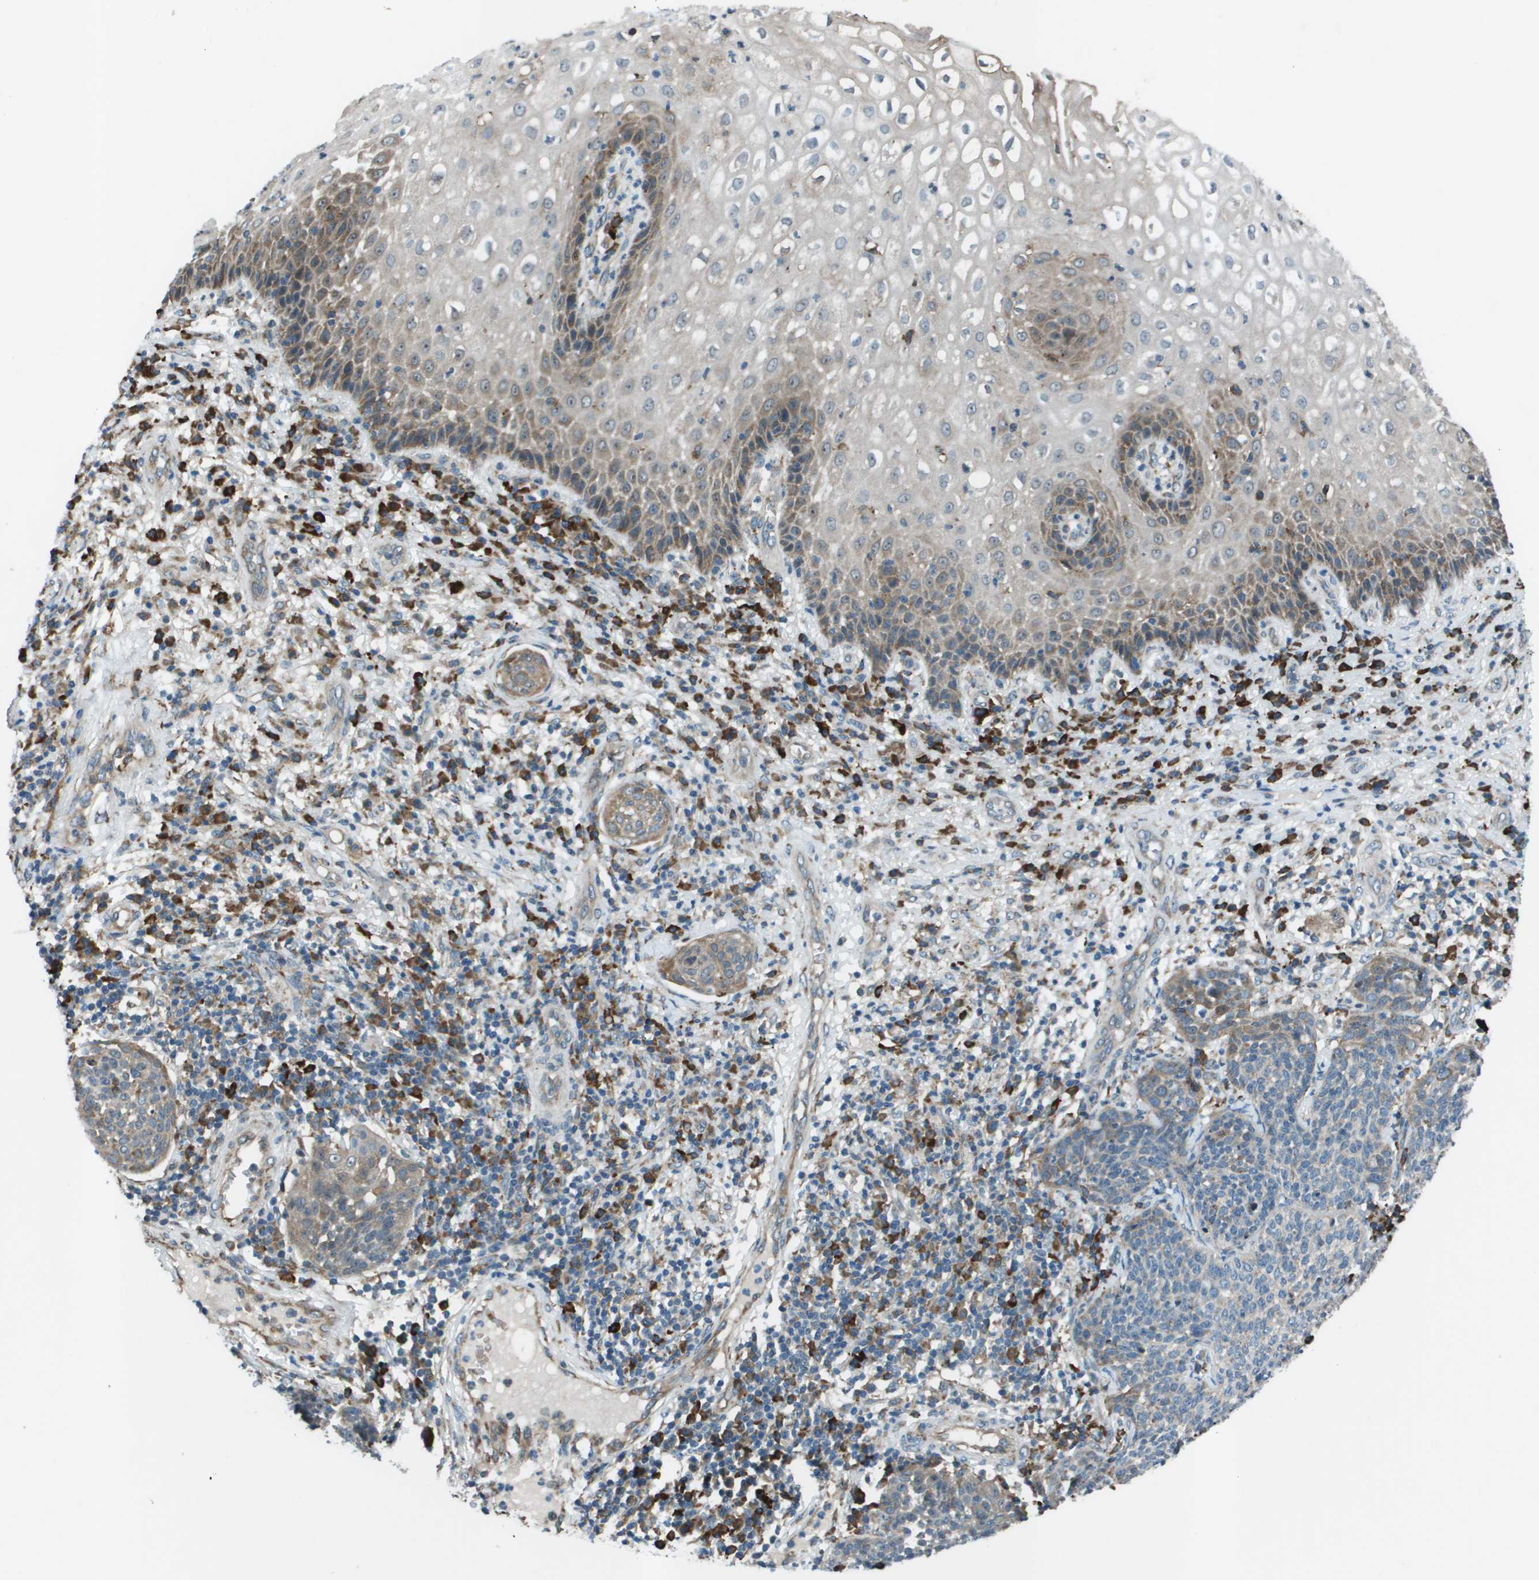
{"staining": {"intensity": "weak", "quantity": "<25%", "location": "cytoplasmic/membranous"}, "tissue": "cervical cancer", "cell_type": "Tumor cells", "image_type": "cancer", "snomed": [{"axis": "morphology", "description": "Squamous cell carcinoma, NOS"}, {"axis": "topography", "description": "Cervix"}], "caption": "Immunohistochemistry of squamous cell carcinoma (cervical) exhibits no expression in tumor cells.", "gene": "UTS2", "patient": {"sex": "female", "age": 34}}